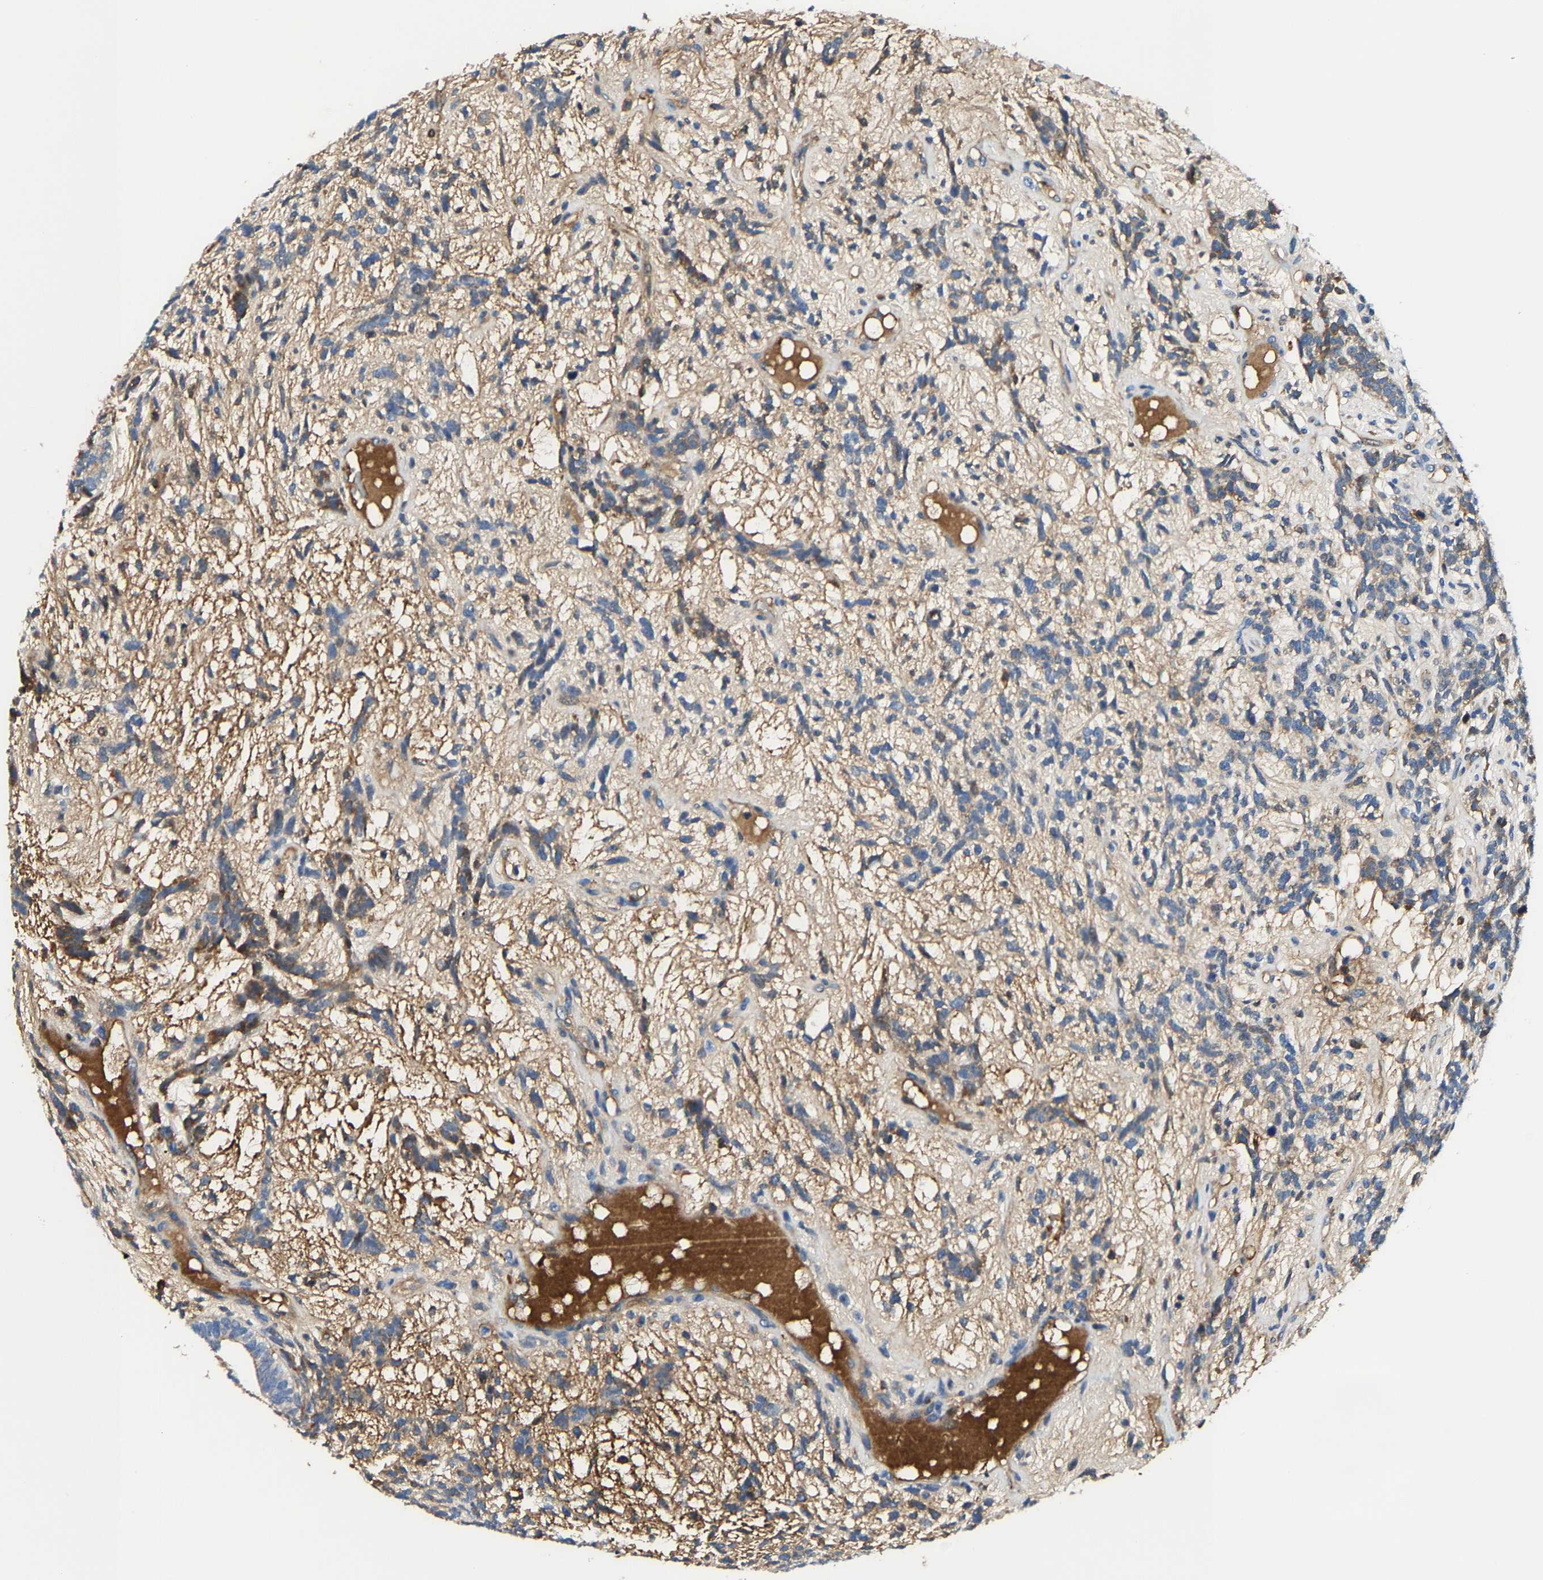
{"staining": {"intensity": "moderate", "quantity": ">75%", "location": "cytoplasmic/membranous"}, "tissue": "testis cancer", "cell_type": "Tumor cells", "image_type": "cancer", "snomed": [{"axis": "morphology", "description": "Seminoma, NOS"}, {"axis": "topography", "description": "Testis"}], "caption": "Testis cancer stained for a protein (brown) reveals moderate cytoplasmic/membranous positive positivity in about >75% of tumor cells.", "gene": "DPP7", "patient": {"sex": "male", "age": 28}}